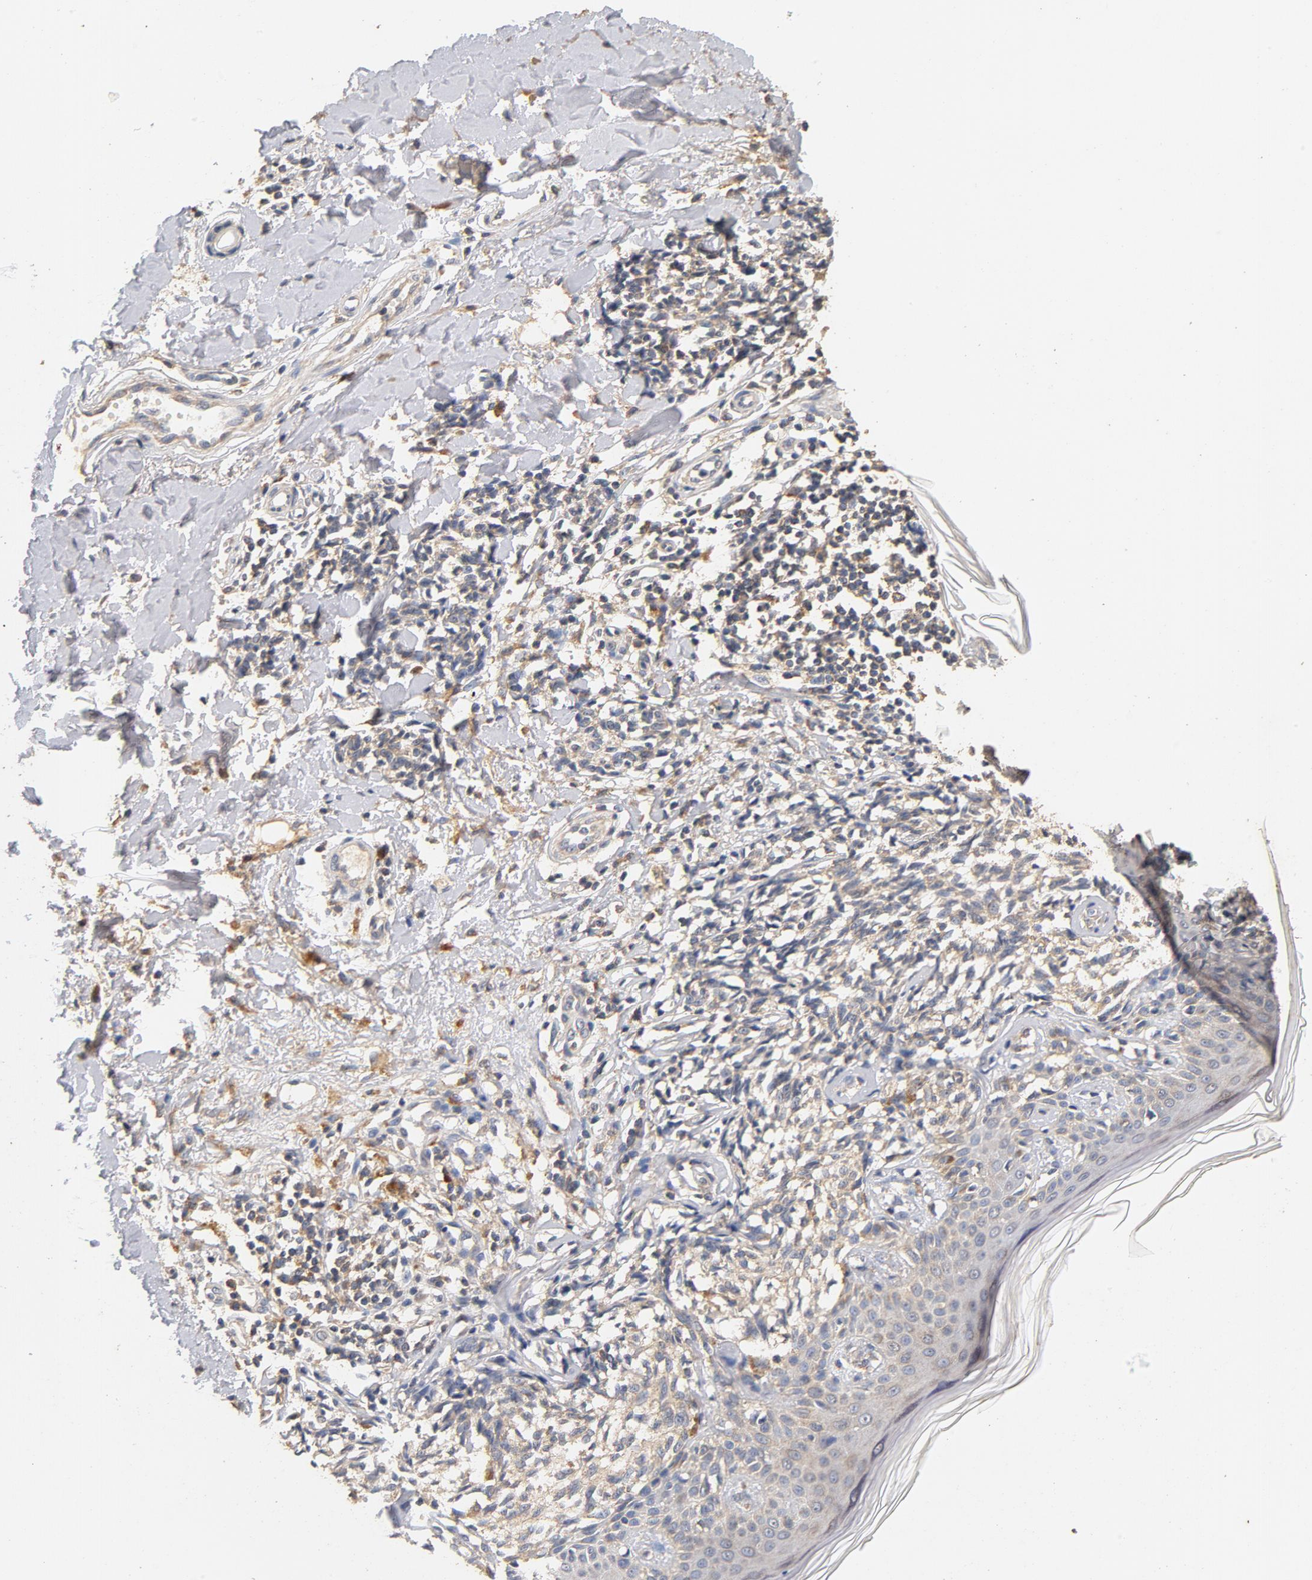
{"staining": {"intensity": "weak", "quantity": ">75%", "location": "cytoplasmic/membranous"}, "tissue": "melanoma", "cell_type": "Tumor cells", "image_type": "cancer", "snomed": [{"axis": "morphology", "description": "Malignant melanoma, Metastatic site"}, {"axis": "topography", "description": "Lung"}], "caption": "Immunohistochemistry (IHC) (DAB (3,3'-diaminobenzidine)) staining of human melanoma exhibits weak cytoplasmic/membranous protein staining in about >75% of tumor cells. (Stains: DAB in brown, nuclei in blue, Microscopy: brightfield microscopy at high magnification).", "gene": "DDX6", "patient": {"sex": "male", "age": 64}}